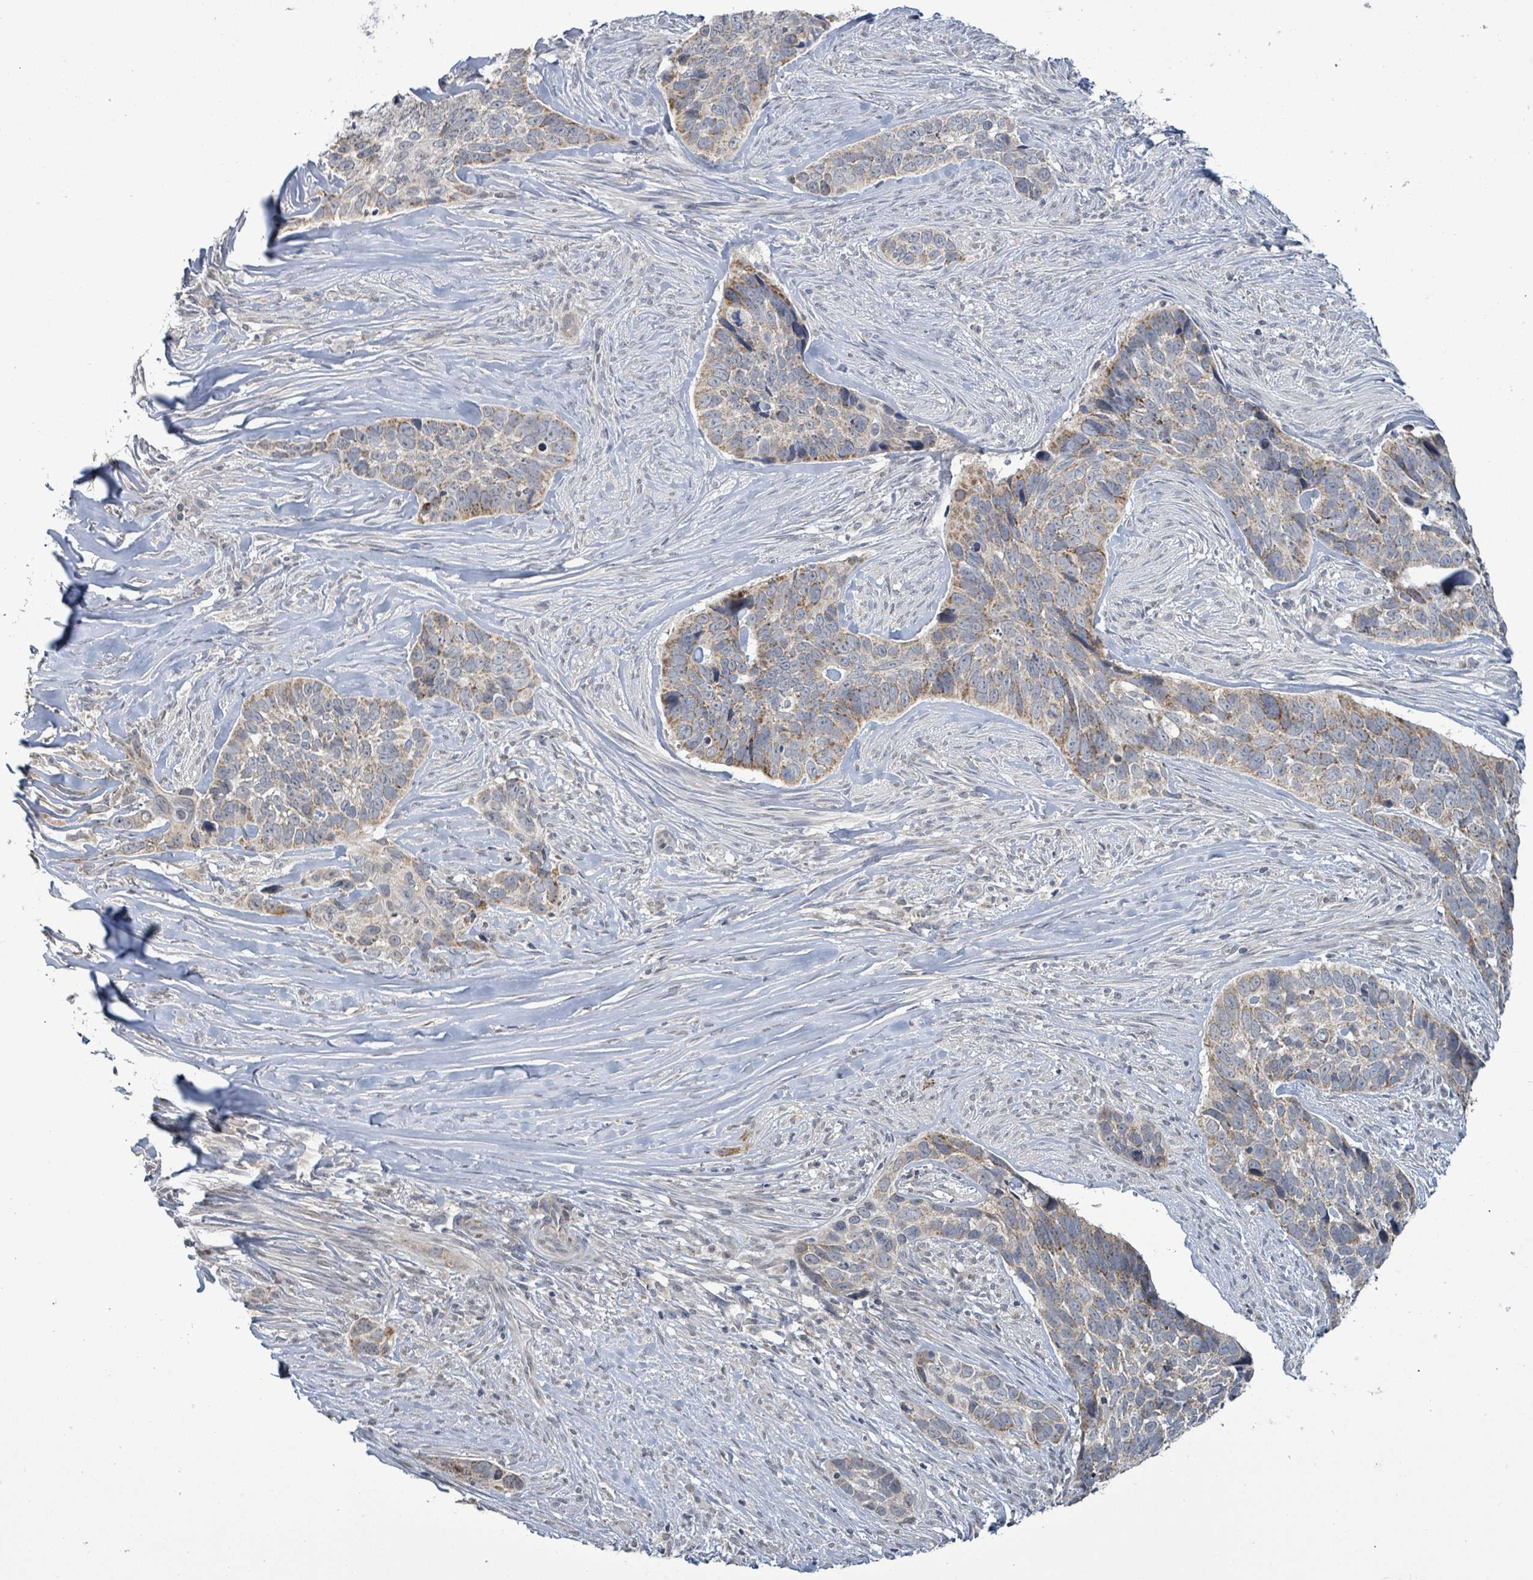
{"staining": {"intensity": "weak", "quantity": "25%-75%", "location": "cytoplasmic/membranous"}, "tissue": "skin cancer", "cell_type": "Tumor cells", "image_type": "cancer", "snomed": [{"axis": "morphology", "description": "Basal cell carcinoma"}, {"axis": "topography", "description": "Skin"}], "caption": "A micrograph showing weak cytoplasmic/membranous positivity in about 25%-75% of tumor cells in skin cancer (basal cell carcinoma), as visualized by brown immunohistochemical staining.", "gene": "COQ10B", "patient": {"sex": "female", "age": 82}}